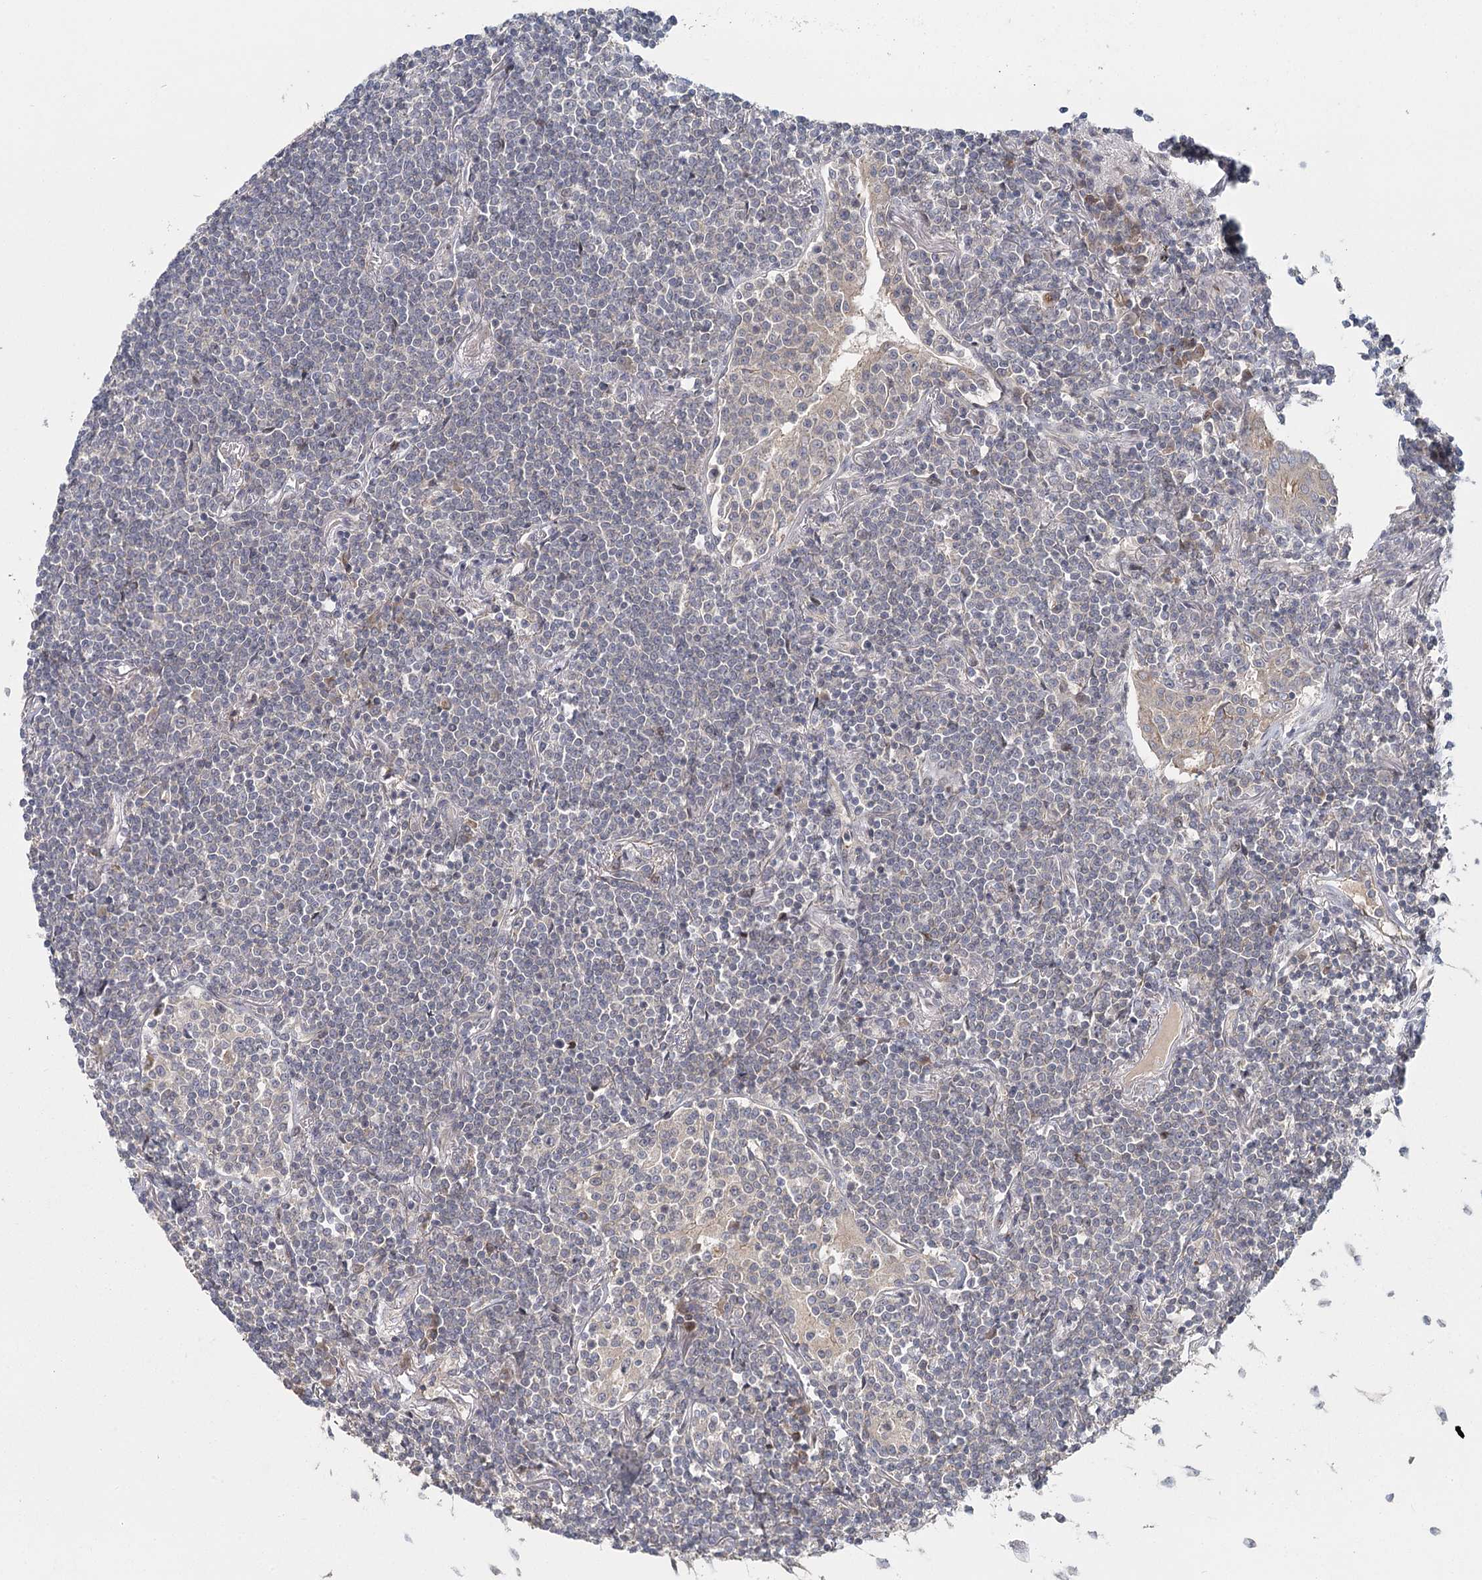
{"staining": {"intensity": "negative", "quantity": "none", "location": "none"}, "tissue": "lymphoma", "cell_type": "Tumor cells", "image_type": "cancer", "snomed": [{"axis": "morphology", "description": "Malignant lymphoma, non-Hodgkin's type, Low grade"}, {"axis": "topography", "description": "Lung"}], "caption": "Malignant lymphoma, non-Hodgkin's type (low-grade) was stained to show a protein in brown. There is no significant positivity in tumor cells.", "gene": "RAPGEF6", "patient": {"sex": "female", "age": 71}}